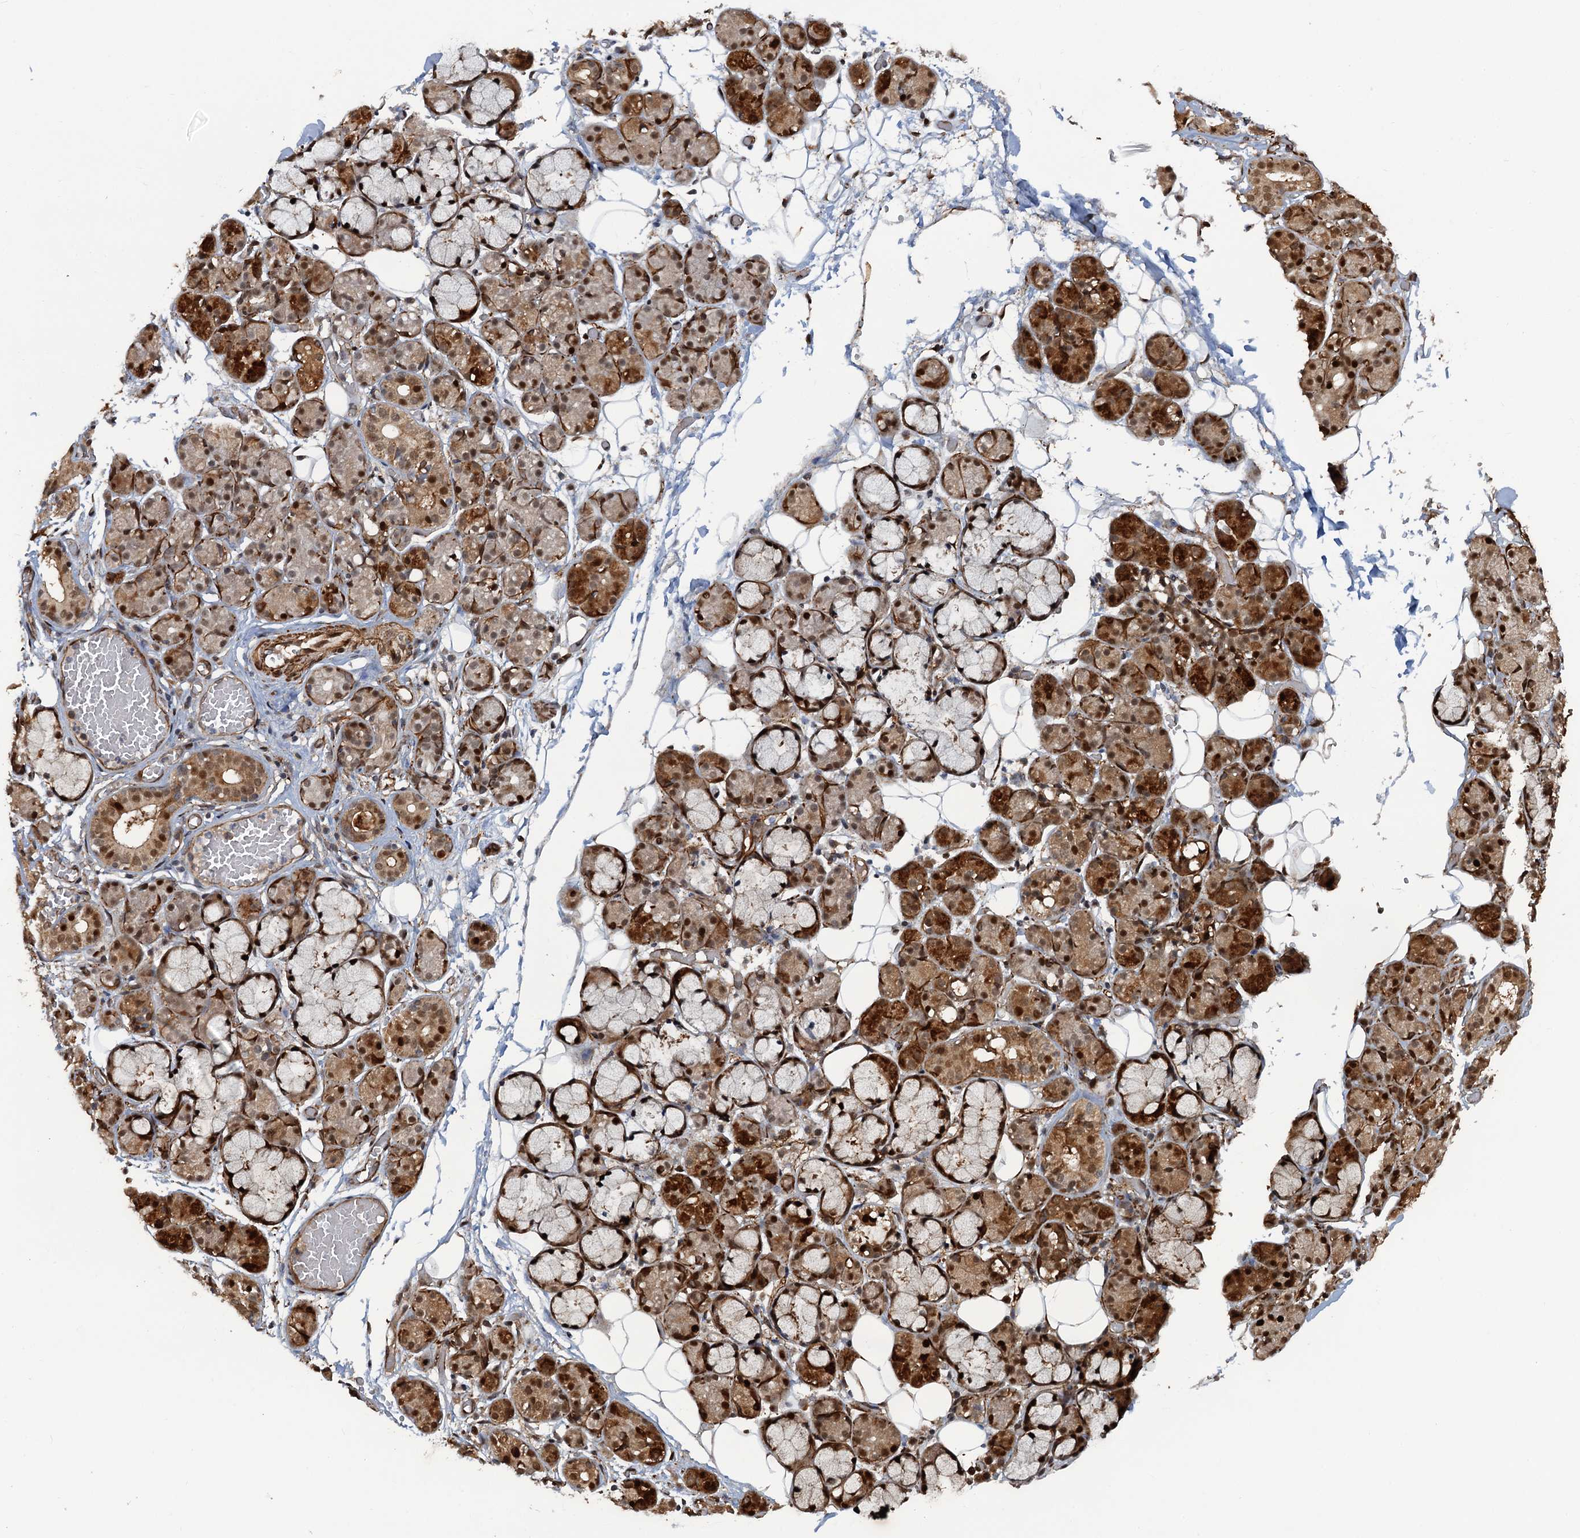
{"staining": {"intensity": "strong", "quantity": "25%-75%", "location": "cytoplasmic/membranous,nuclear"}, "tissue": "salivary gland", "cell_type": "Glandular cells", "image_type": "normal", "snomed": [{"axis": "morphology", "description": "Normal tissue, NOS"}, {"axis": "topography", "description": "Salivary gland"}], "caption": "The photomicrograph demonstrates a brown stain indicating the presence of a protein in the cytoplasmic/membranous,nuclear of glandular cells in salivary gland. (DAB (3,3'-diaminobenzidine) = brown stain, brightfield microscopy at high magnification).", "gene": "SNRNP25", "patient": {"sex": "male", "age": 63}}